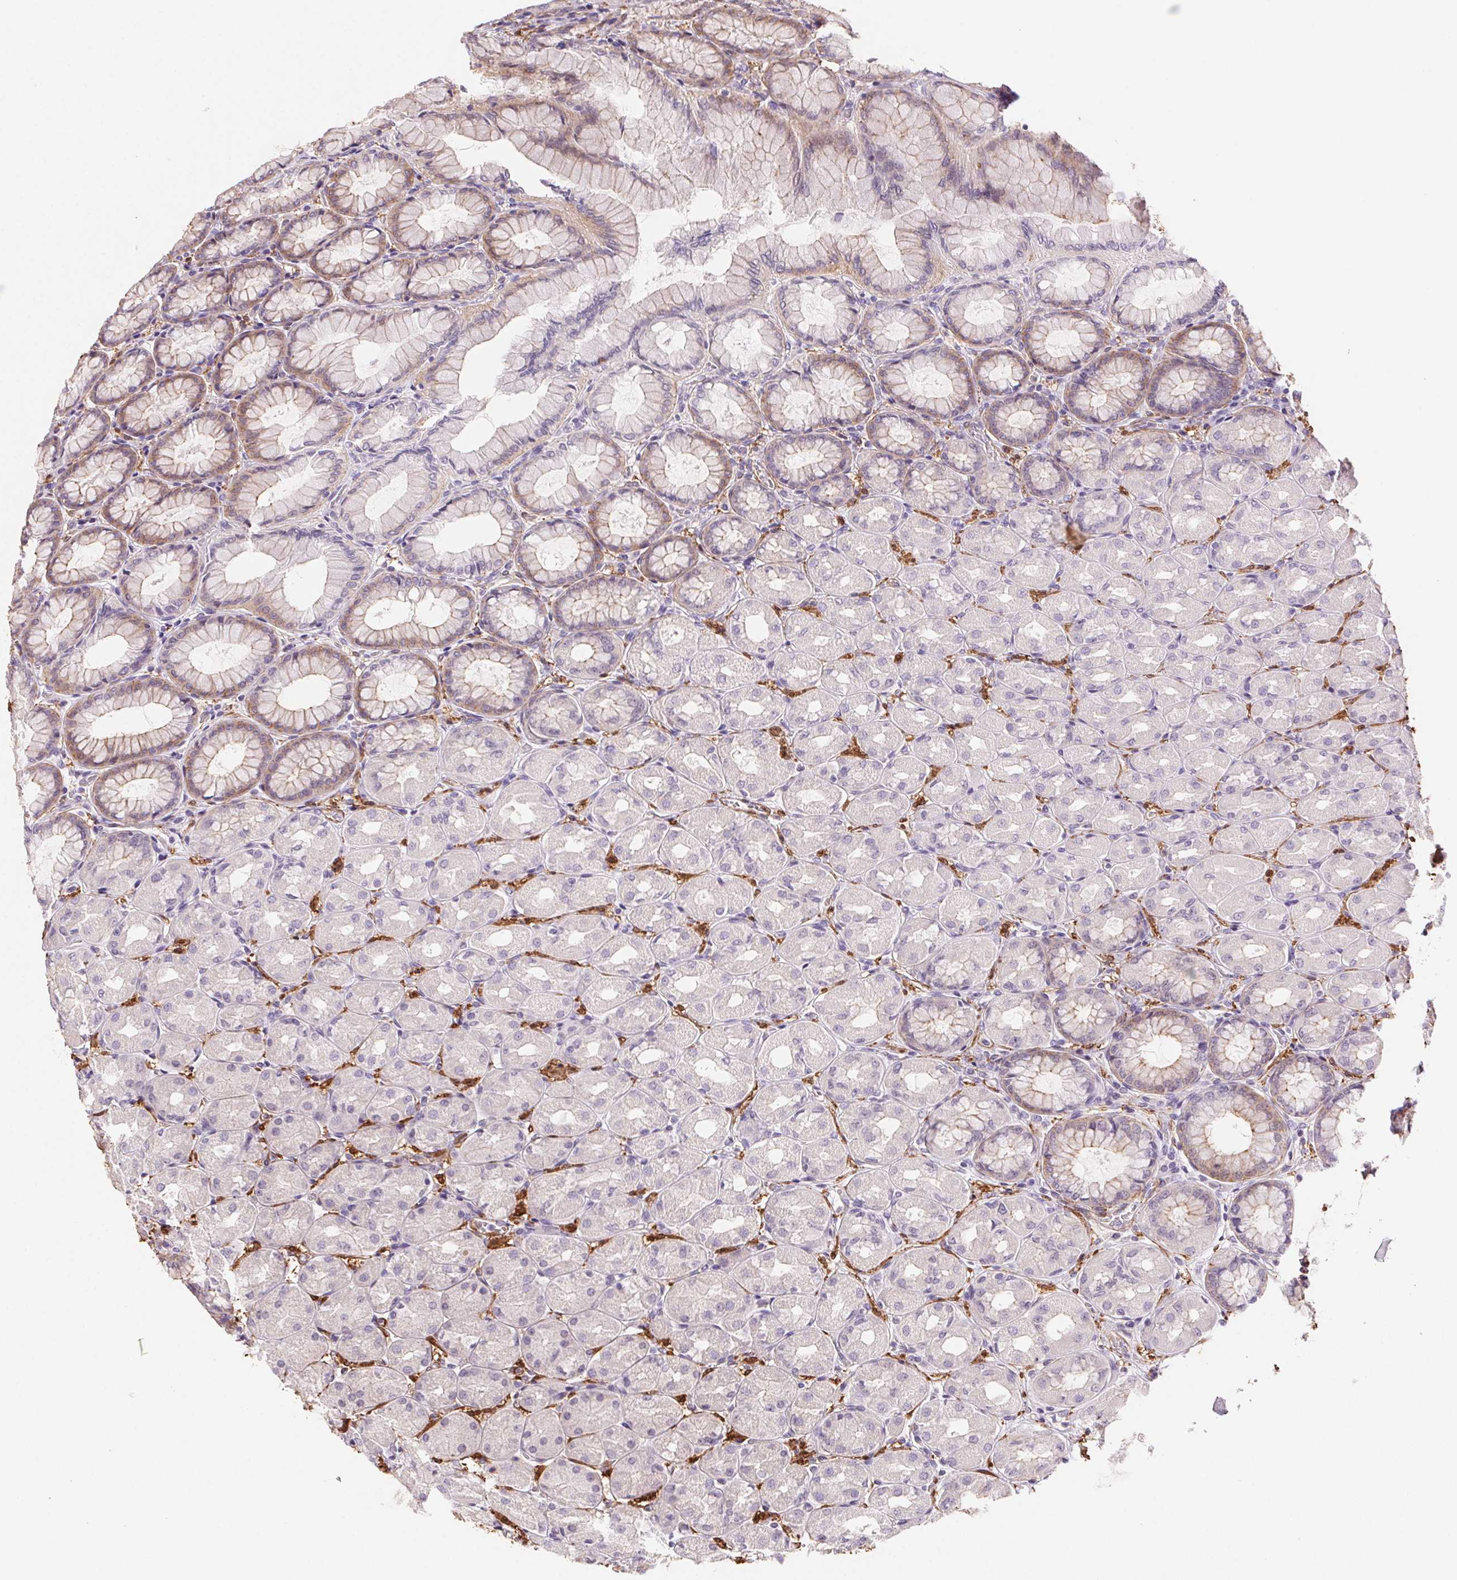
{"staining": {"intensity": "weak", "quantity": "<25%", "location": "cytoplasmic/membranous"}, "tissue": "stomach", "cell_type": "Glandular cells", "image_type": "normal", "snomed": [{"axis": "morphology", "description": "Normal tissue, NOS"}, {"axis": "topography", "description": "Stomach, upper"}], "caption": "The immunohistochemistry (IHC) photomicrograph has no significant positivity in glandular cells of stomach. The staining is performed using DAB brown chromogen with nuclei counter-stained in using hematoxylin.", "gene": "GPX8", "patient": {"sex": "female", "age": 56}}